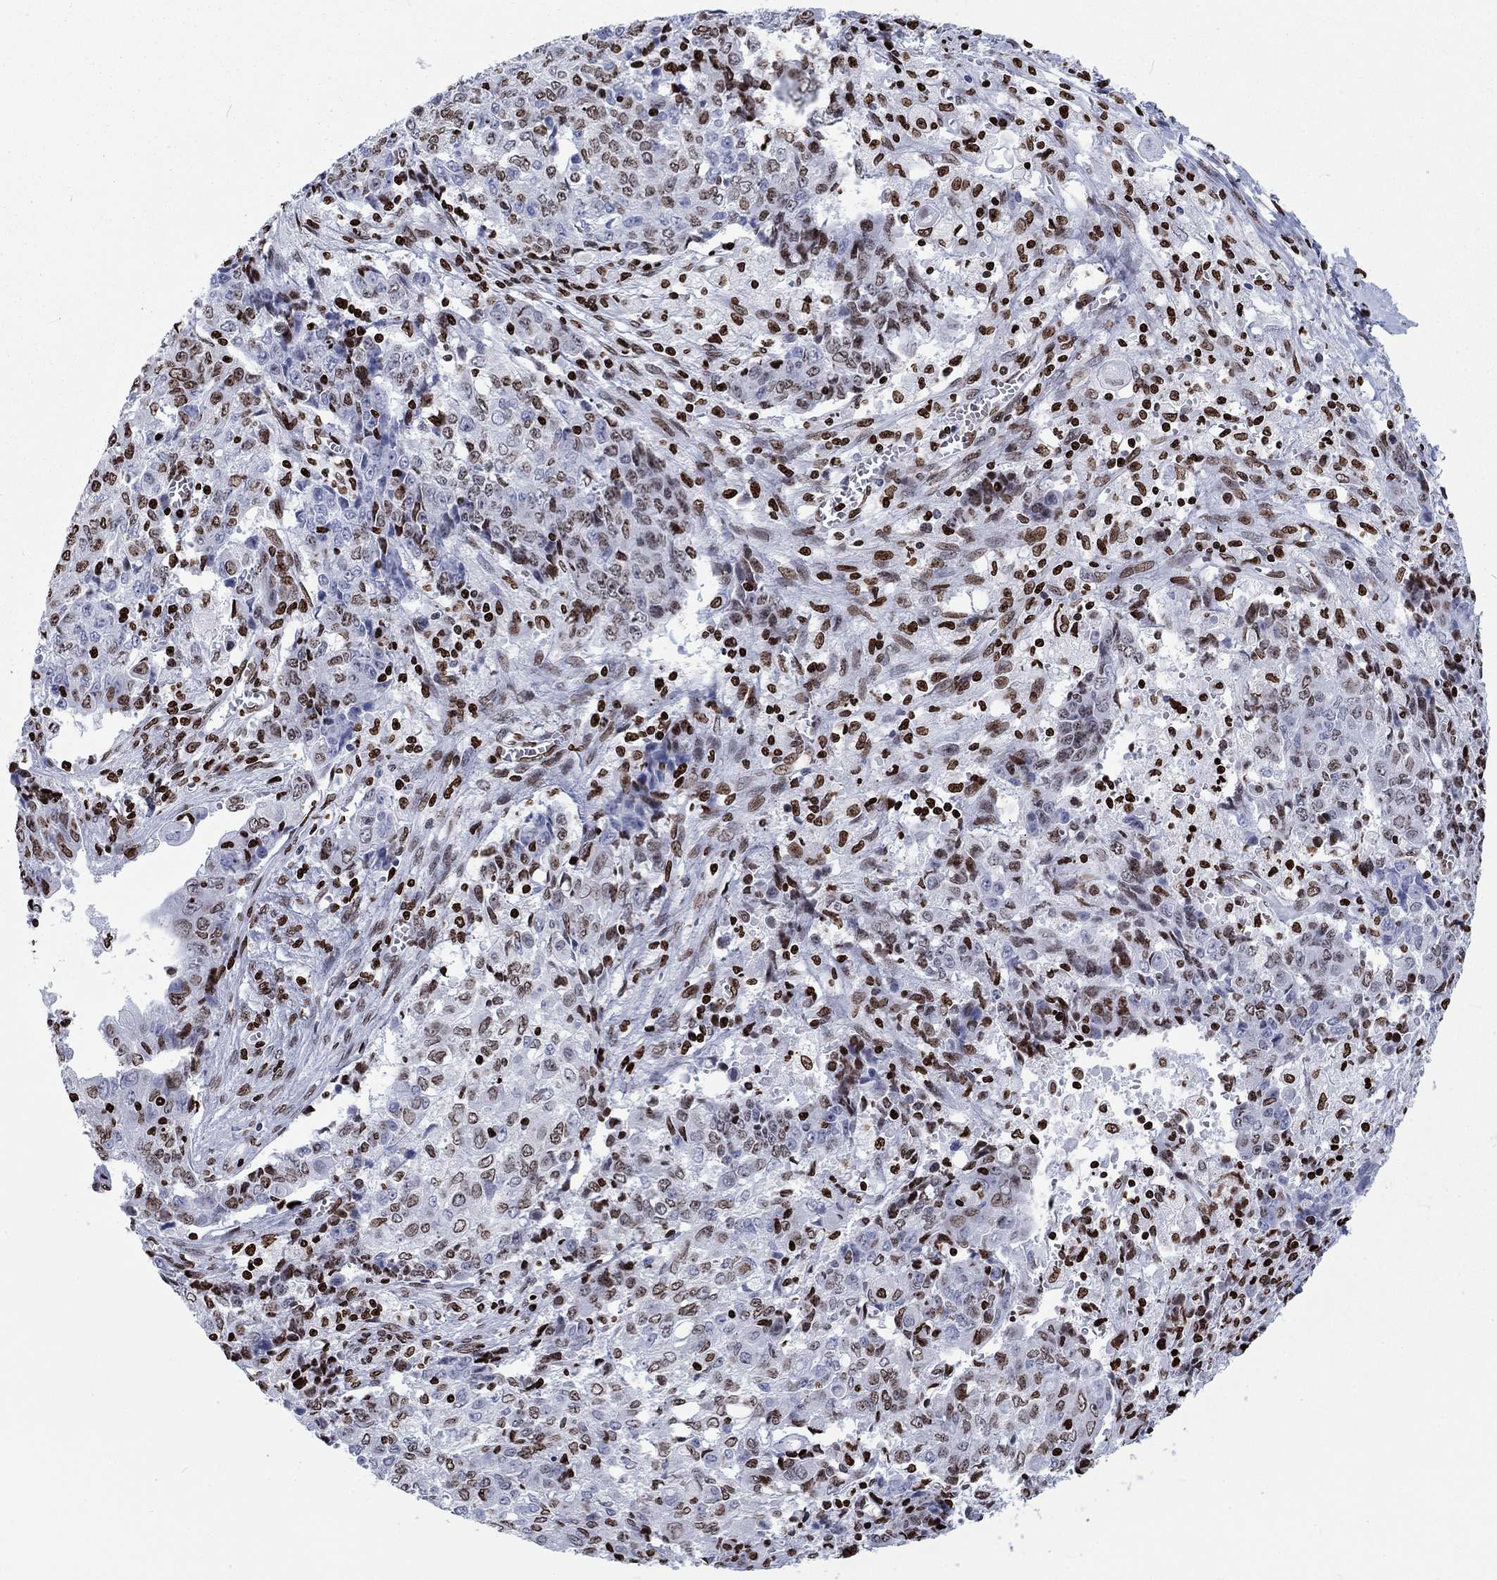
{"staining": {"intensity": "moderate", "quantity": "<25%", "location": "nuclear"}, "tissue": "ovarian cancer", "cell_type": "Tumor cells", "image_type": "cancer", "snomed": [{"axis": "morphology", "description": "Carcinoma, endometroid"}, {"axis": "topography", "description": "Ovary"}], "caption": "This image reveals IHC staining of ovarian cancer, with low moderate nuclear staining in about <25% of tumor cells.", "gene": "H1-5", "patient": {"sex": "female", "age": 42}}